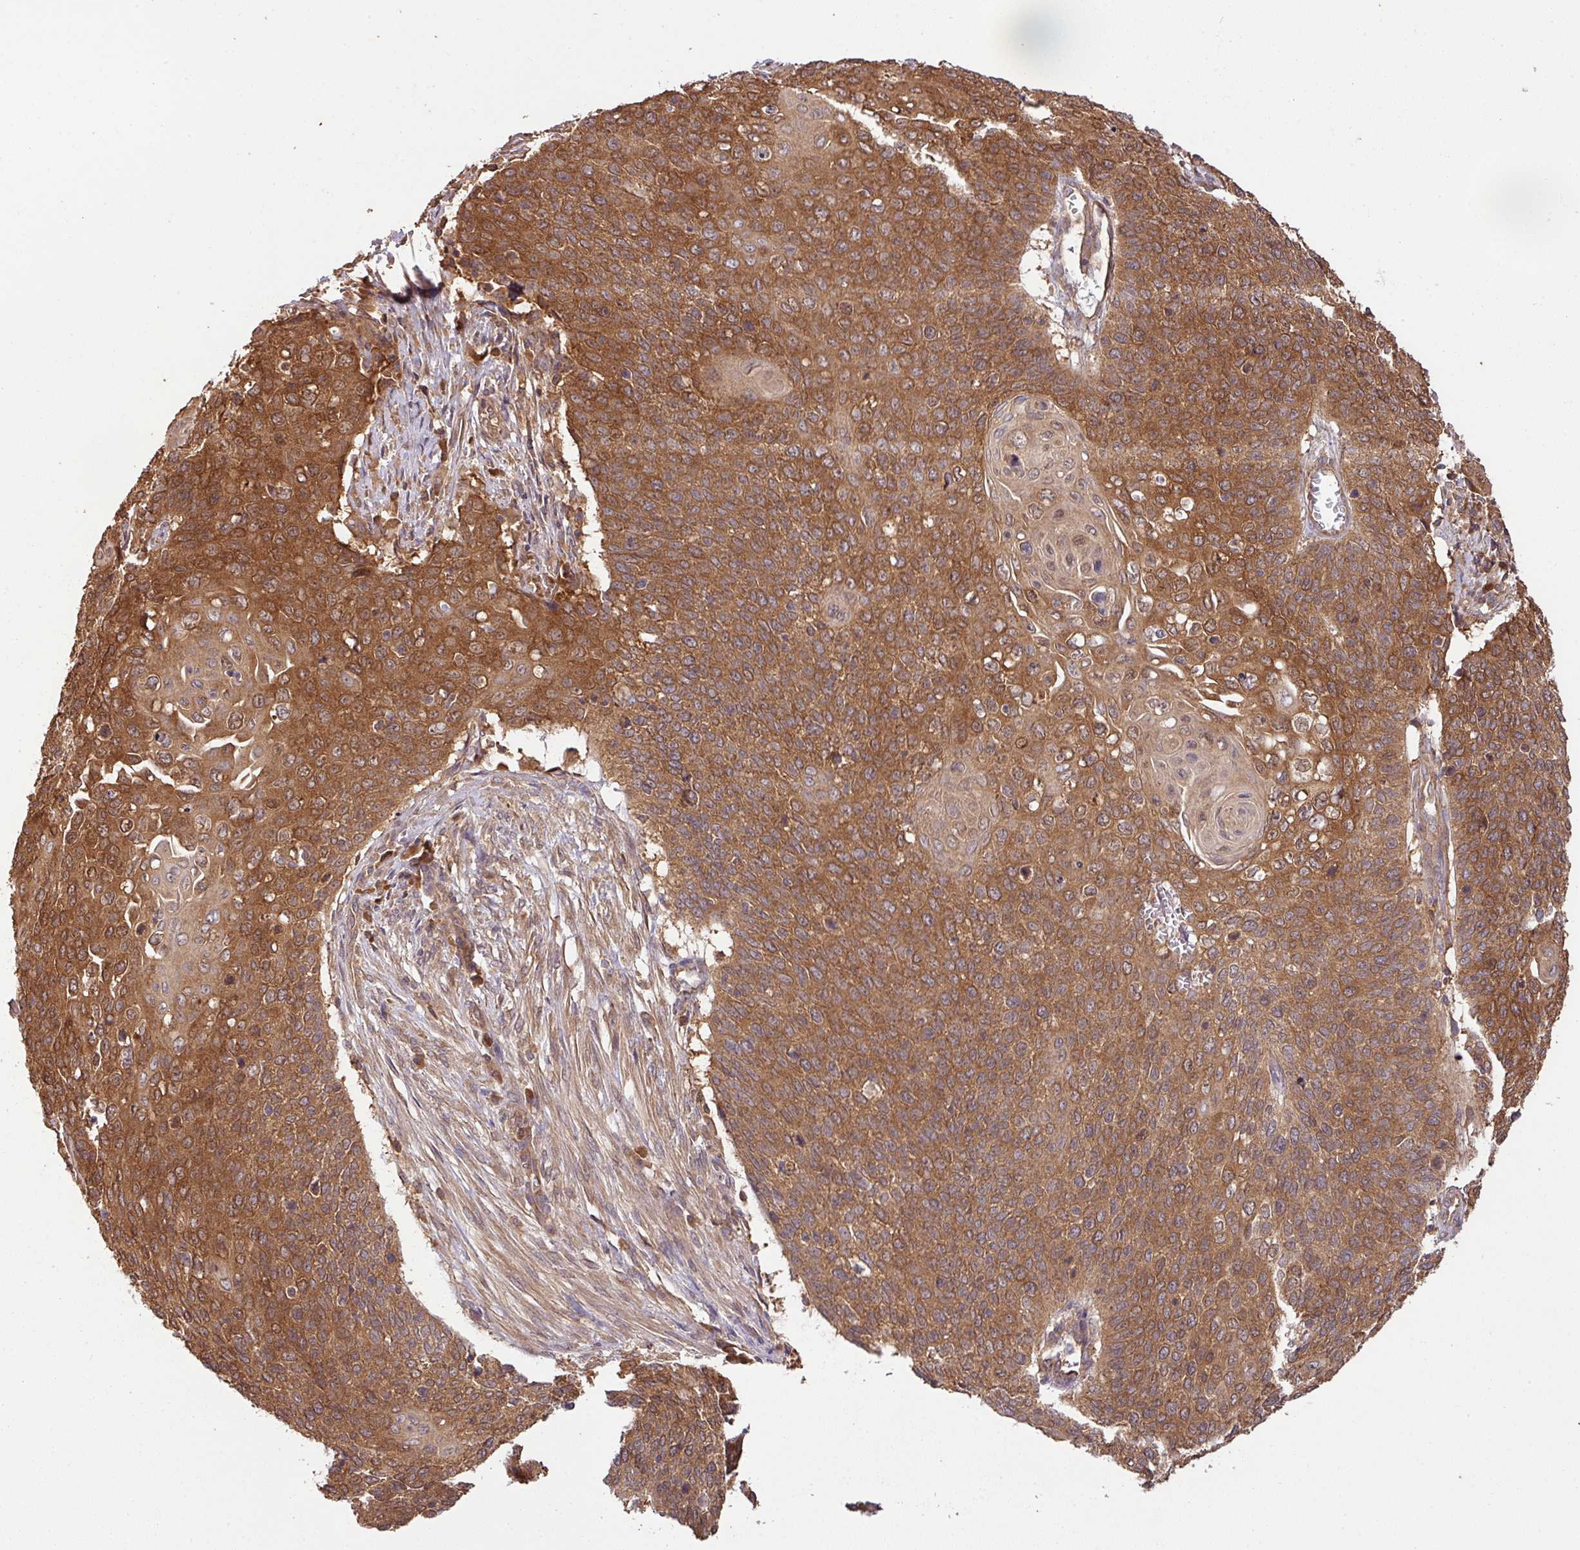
{"staining": {"intensity": "moderate", "quantity": ">75%", "location": "cytoplasmic/membranous"}, "tissue": "cervical cancer", "cell_type": "Tumor cells", "image_type": "cancer", "snomed": [{"axis": "morphology", "description": "Squamous cell carcinoma, NOS"}, {"axis": "topography", "description": "Cervix"}], "caption": "Immunohistochemistry (IHC) image of human cervical cancer (squamous cell carcinoma) stained for a protein (brown), which demonstrates medium levels of moderate cytoplasmic/membranous staining in approximately >75% of tumor cells.", "gene": "GSPT1", "patient": {"sex": "female", "age": 39}}